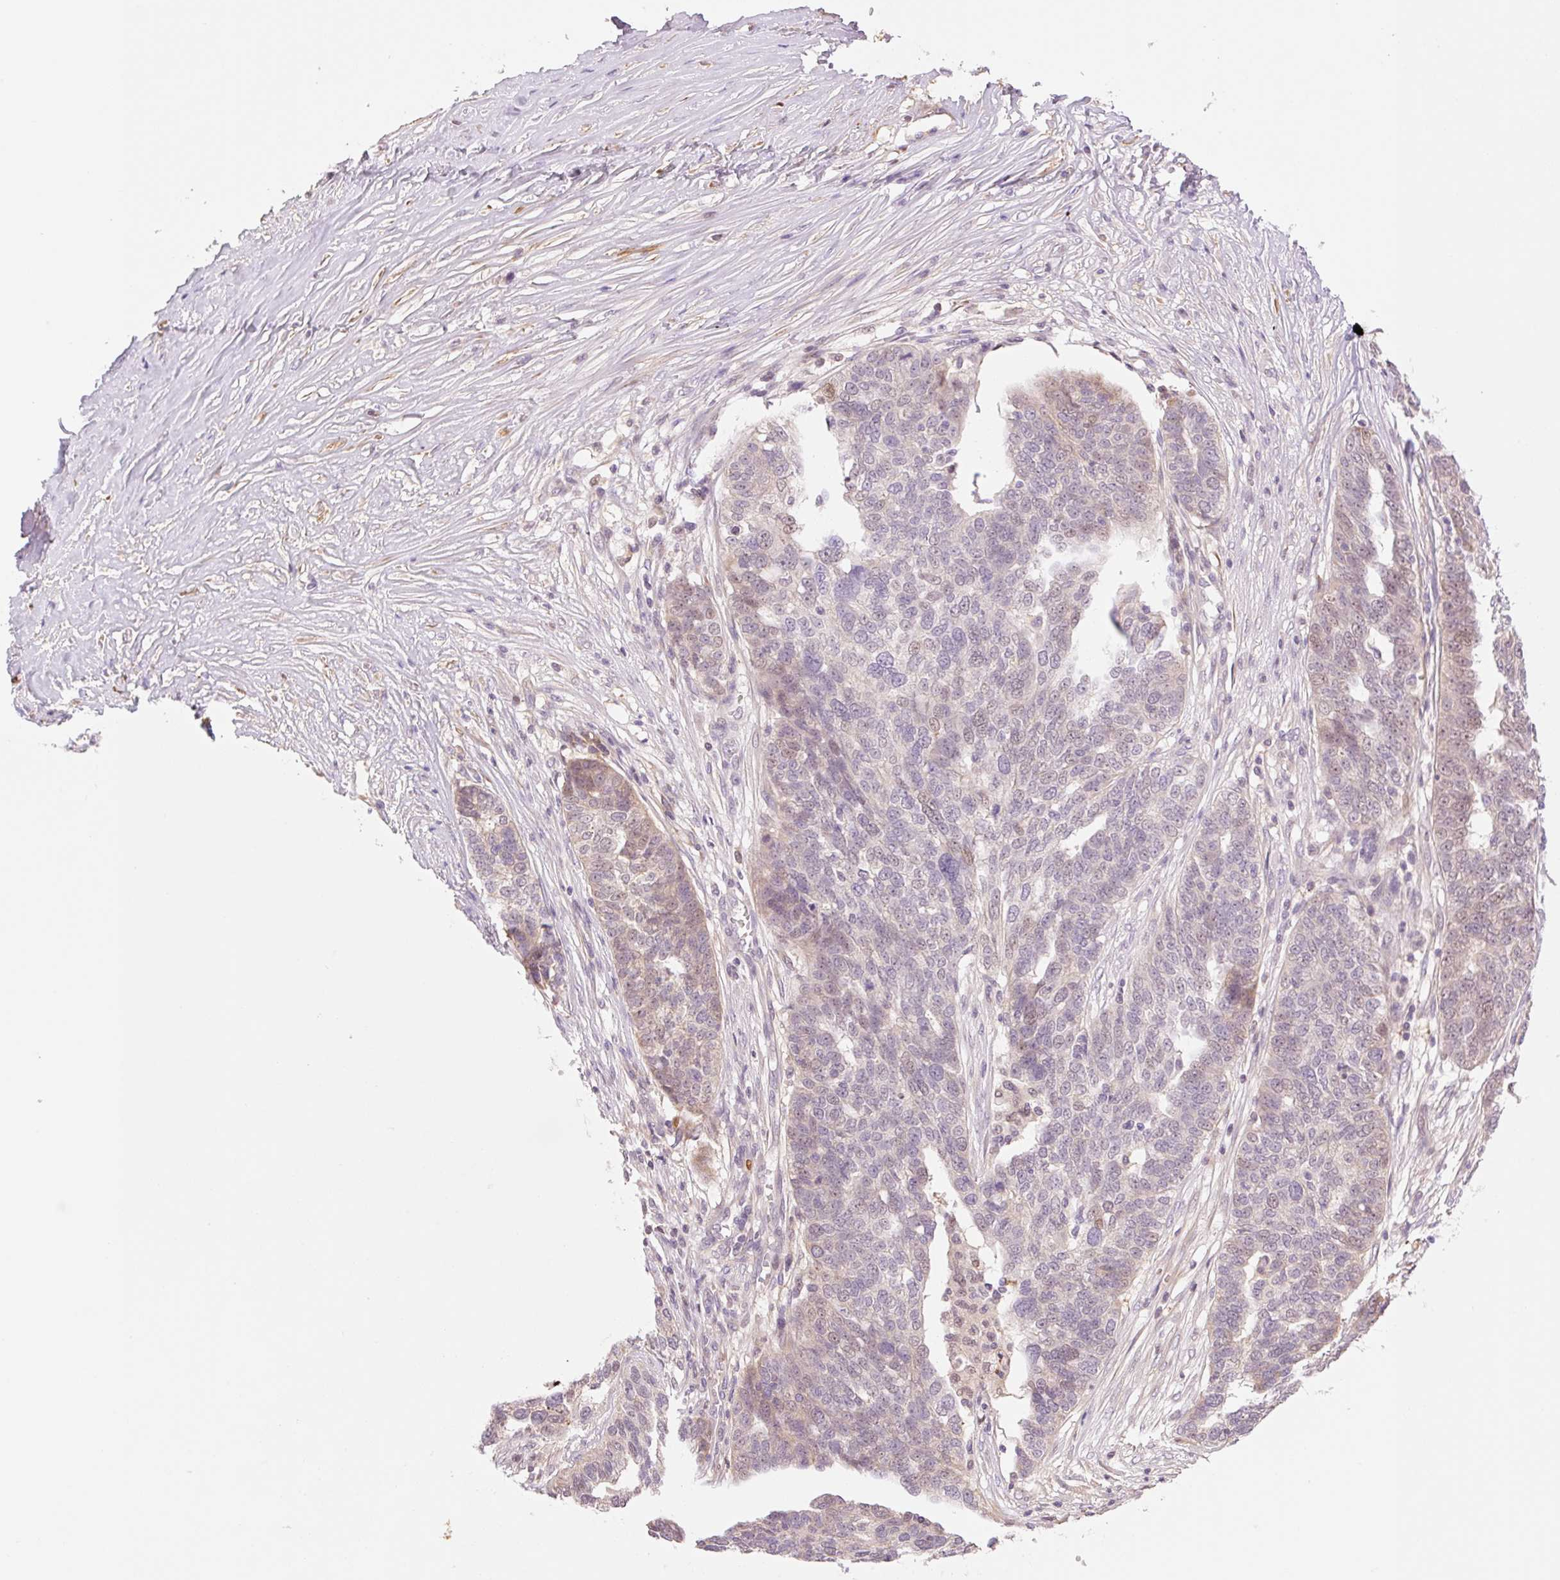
{"staining": {"intensity": "weak", "quantity": "<25%", "location": "nuclear"}, "tissue": "ovarian cancer", "cell_type": "Tumor cells", "image_type": "cancer", "snomed": [{"axis": "morphology", "description": "Cystadenocarcinoma, serous, NOS"}, {"axis": "topography", "description": "Ovary"}], "caption": "Immunohistochemistry (IHC) histopathology image of serous cystadenocarcinoma (ovarian) stained for a protein (brown), which reveals no positivity in tumor cells.", "gene": "HEBP1", "patient": {"sex": "female", "age": 59}}